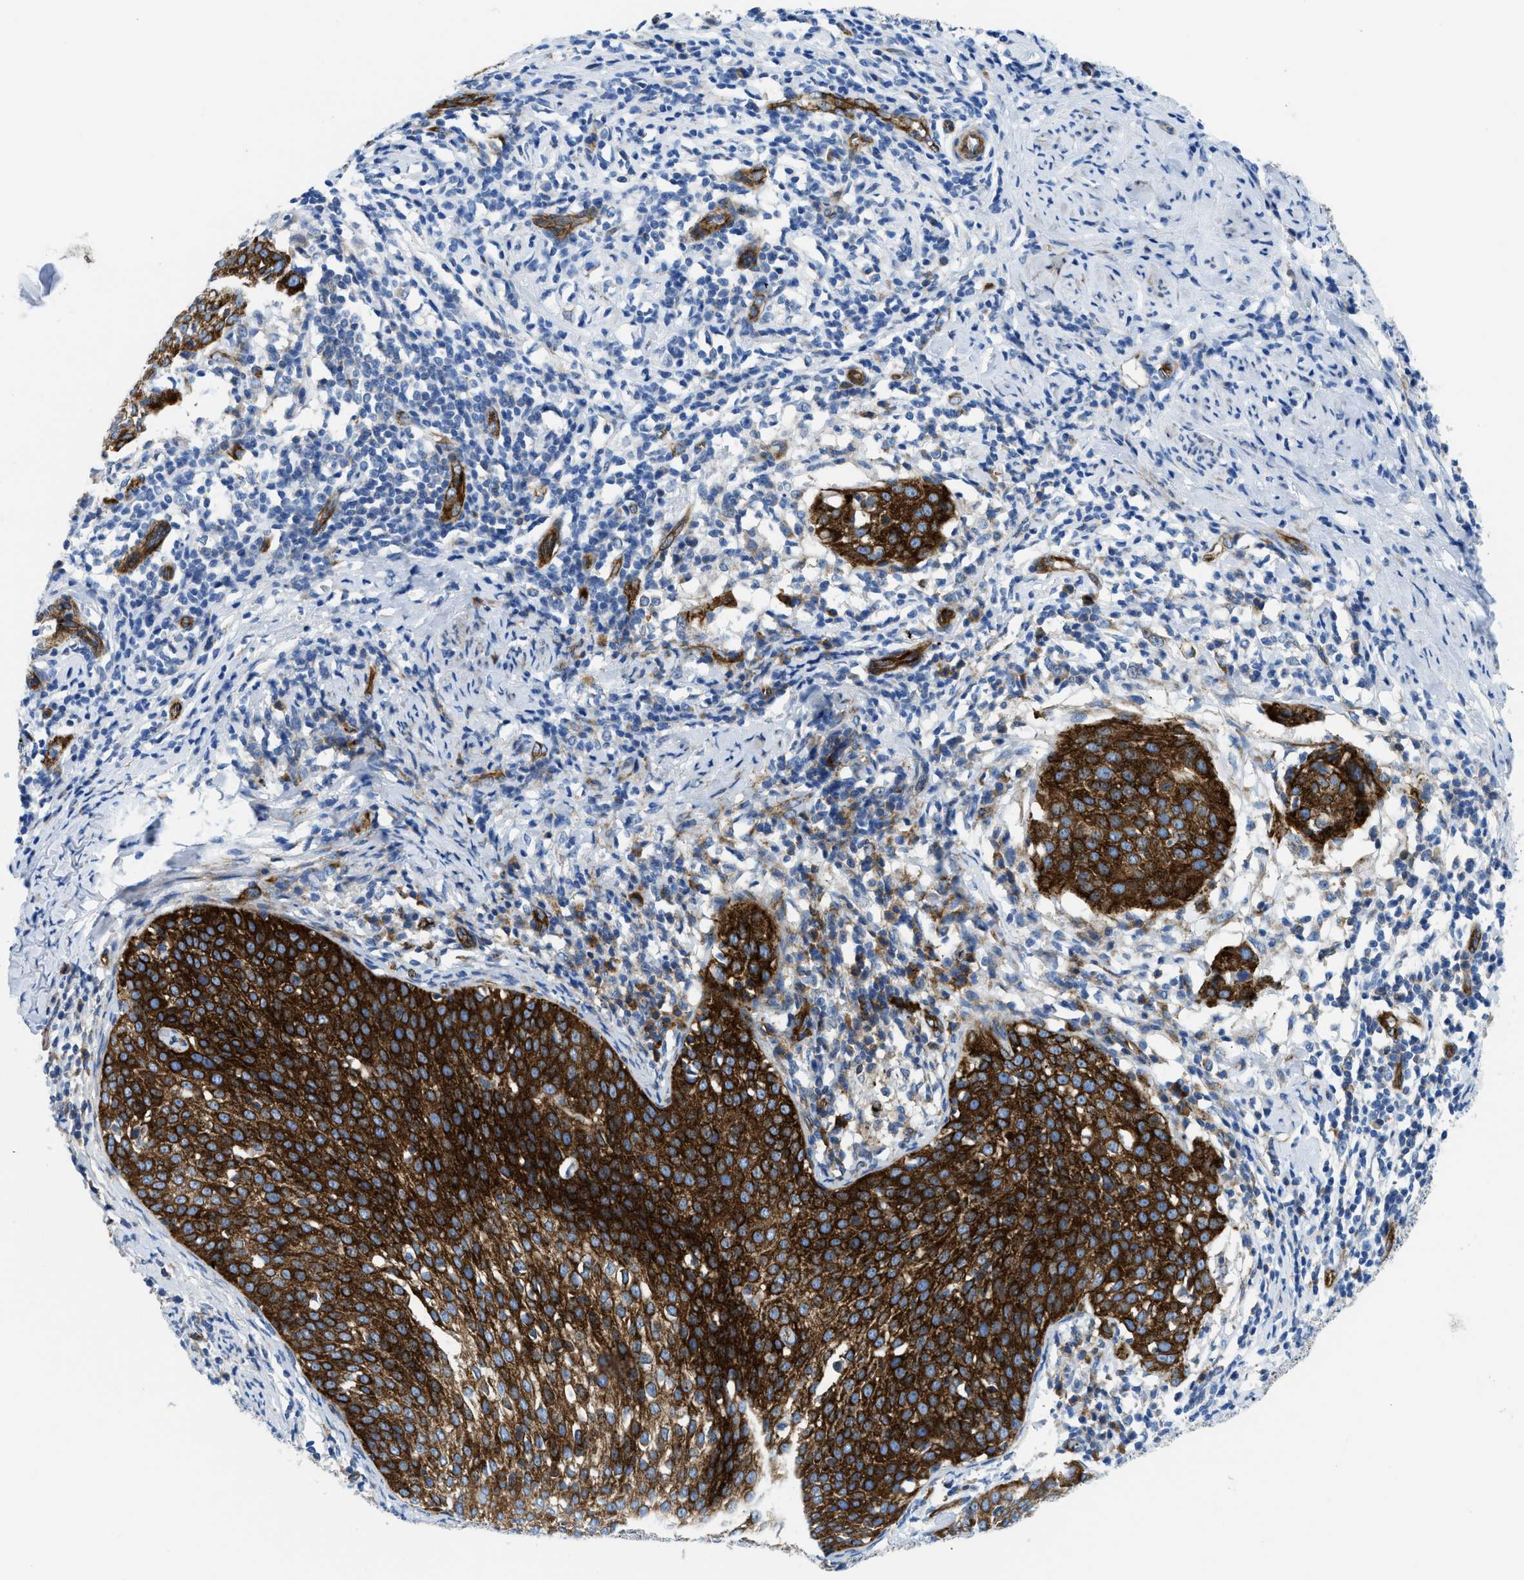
{"staining": {"intensity": "strong", "quantity": ">75%", "location": "cytoplasmic/membranous"}, "tissue": "cervical cancer", "cell_type": "Tumor cells", "image_type": "cancer", "snomed": [{"axis": "morphology", "description": "Squamous cell carcinoma, NOS"}, {"axis": "topography", "description": "Cervix"}], "caption": "The photomicrograph shows a brown stain indicating the presence of a protein in the cytoplasmic/membranous of tumor cells in squamous cell carcinoma (cervical).", "gene": "CUTA", "patient": {"sex": "female", "age": 51}}